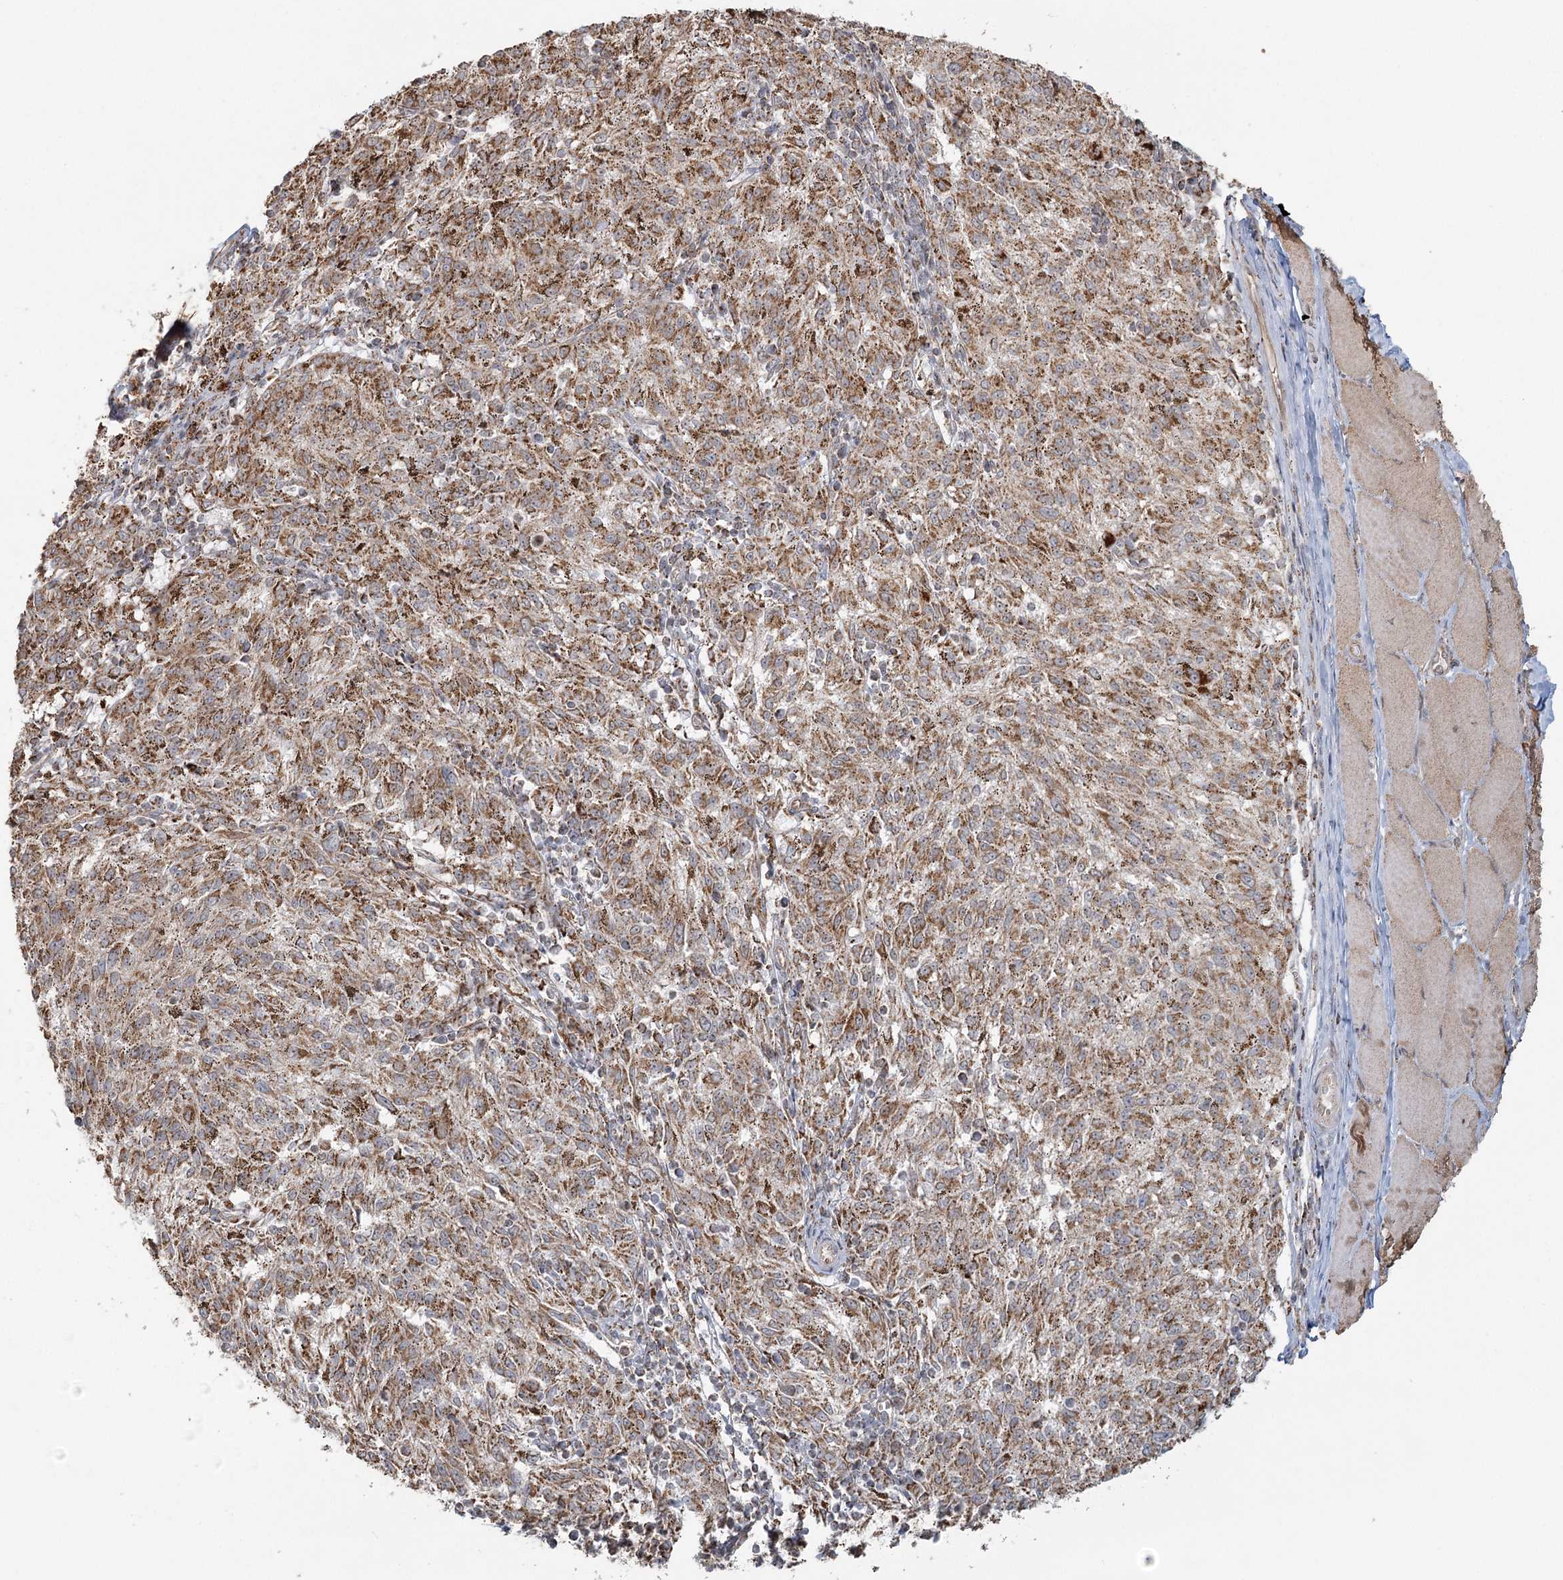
{"staining": {"intensity": "moderate", "quantity": ">75%", "location": "cytoplasmic/membranous"}, "tissue": "melanoma", "cell_type": "Tumor cells", "image_type": "cancer", "snomed": [{"axis": "morphology", "description": "Malignant melanoma, NOS"}, {"axis": "topography", "description": "Skin"}], "caption": "Immunohistochemistry of malignant melanoma shows medium levels of moderate cytoplasmic/membranous positivity in approximately >75% of tumor cells.", "gene": "LACTB", "patient": {"sex": "female", "age": 72}}